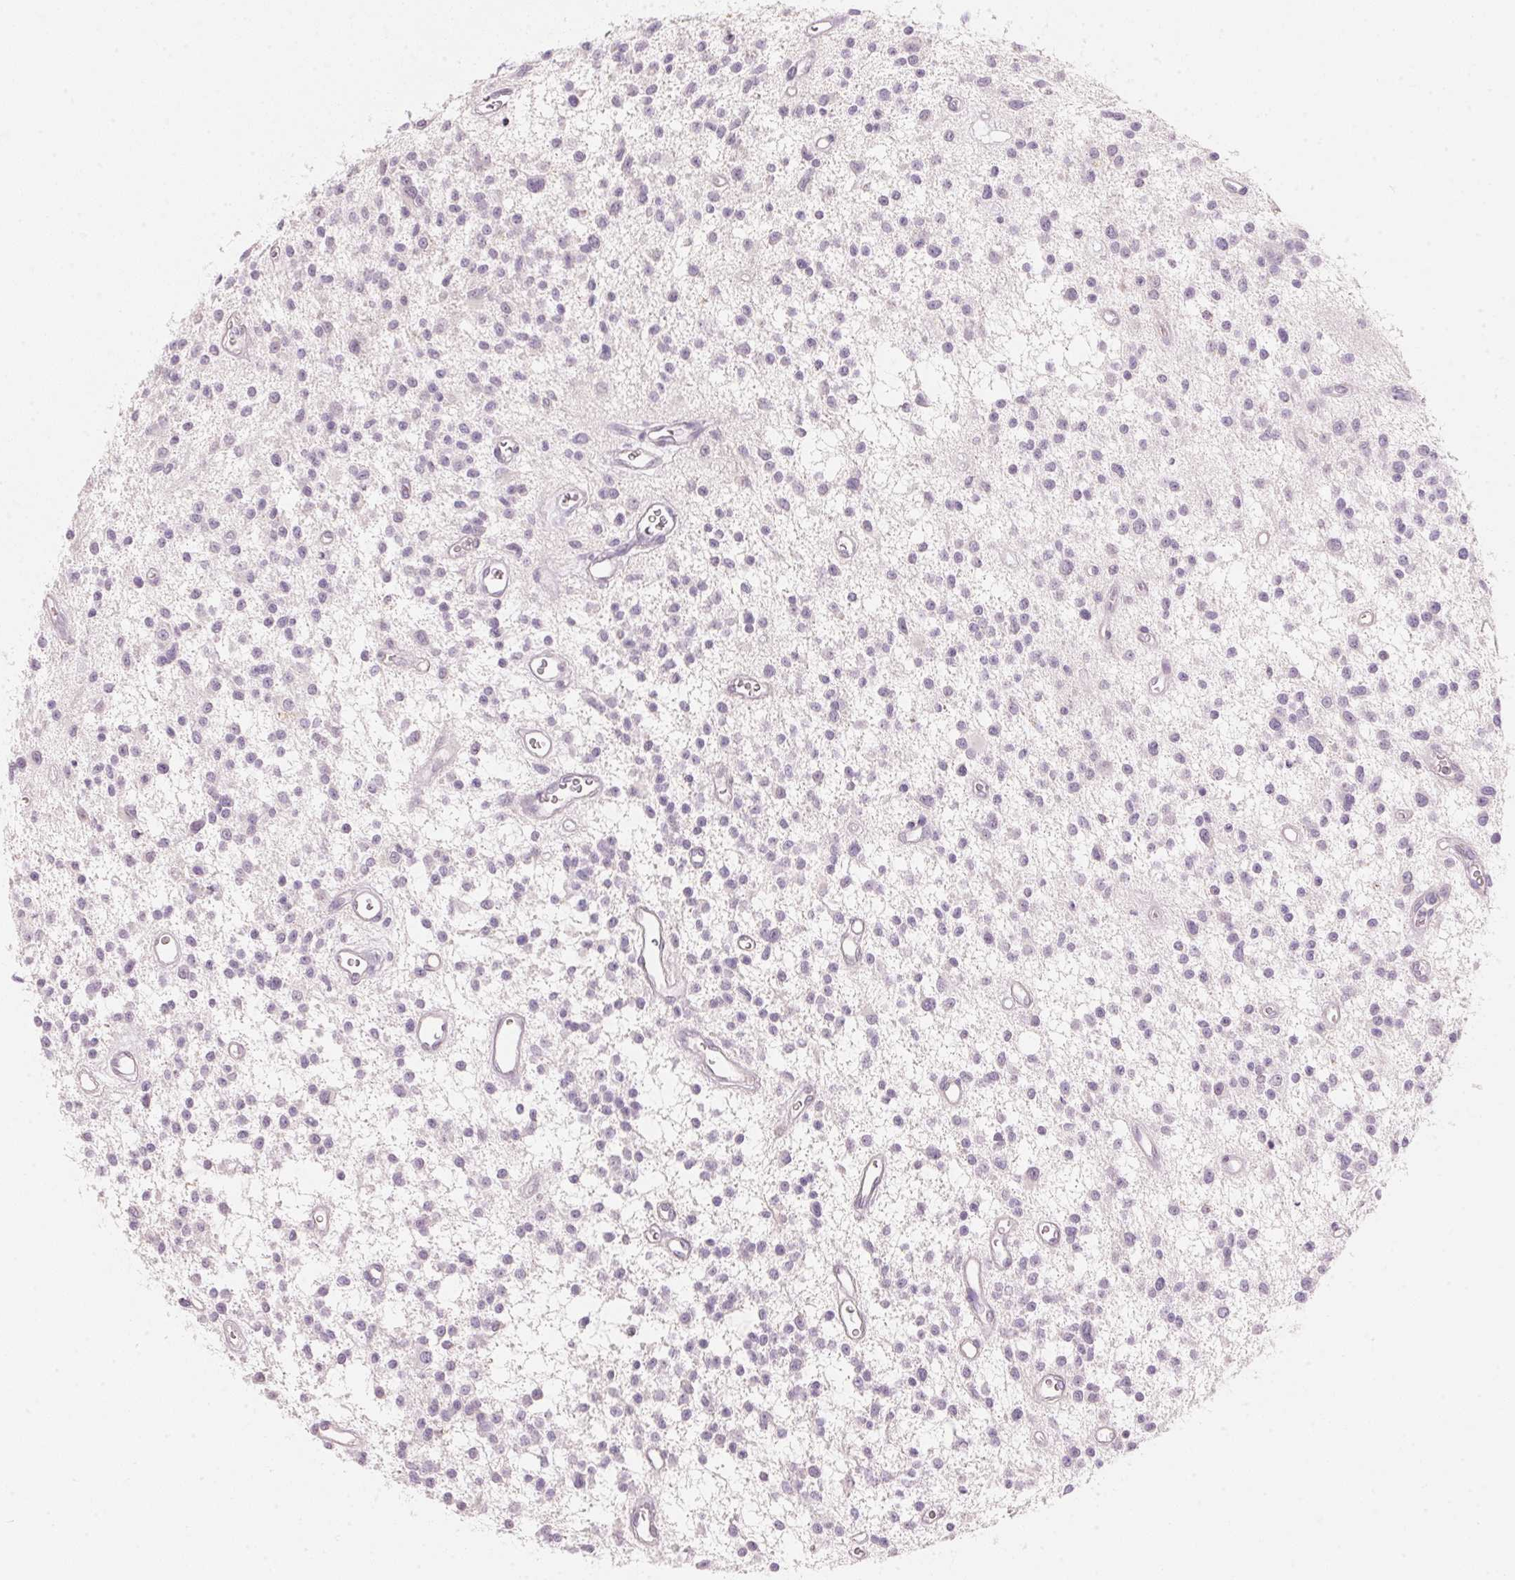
{"staining": {"intensity": "negative", "quantity": "none", "location": "none"}, "tissue": "glioma", "cell_type": "Tumor cells", "image_type": "cancer", "snomed": [{"axis": "morphology", "description": "Glioma, malignant, Low grade"}, {"axis": "topography", "description": "Brain"}], "caption": "Glioma was stained to show a protein in brown. There is no significant expression in tumor cells.", "gene": "HOXB13", "patient": {"sex": "male", "age": 43}}